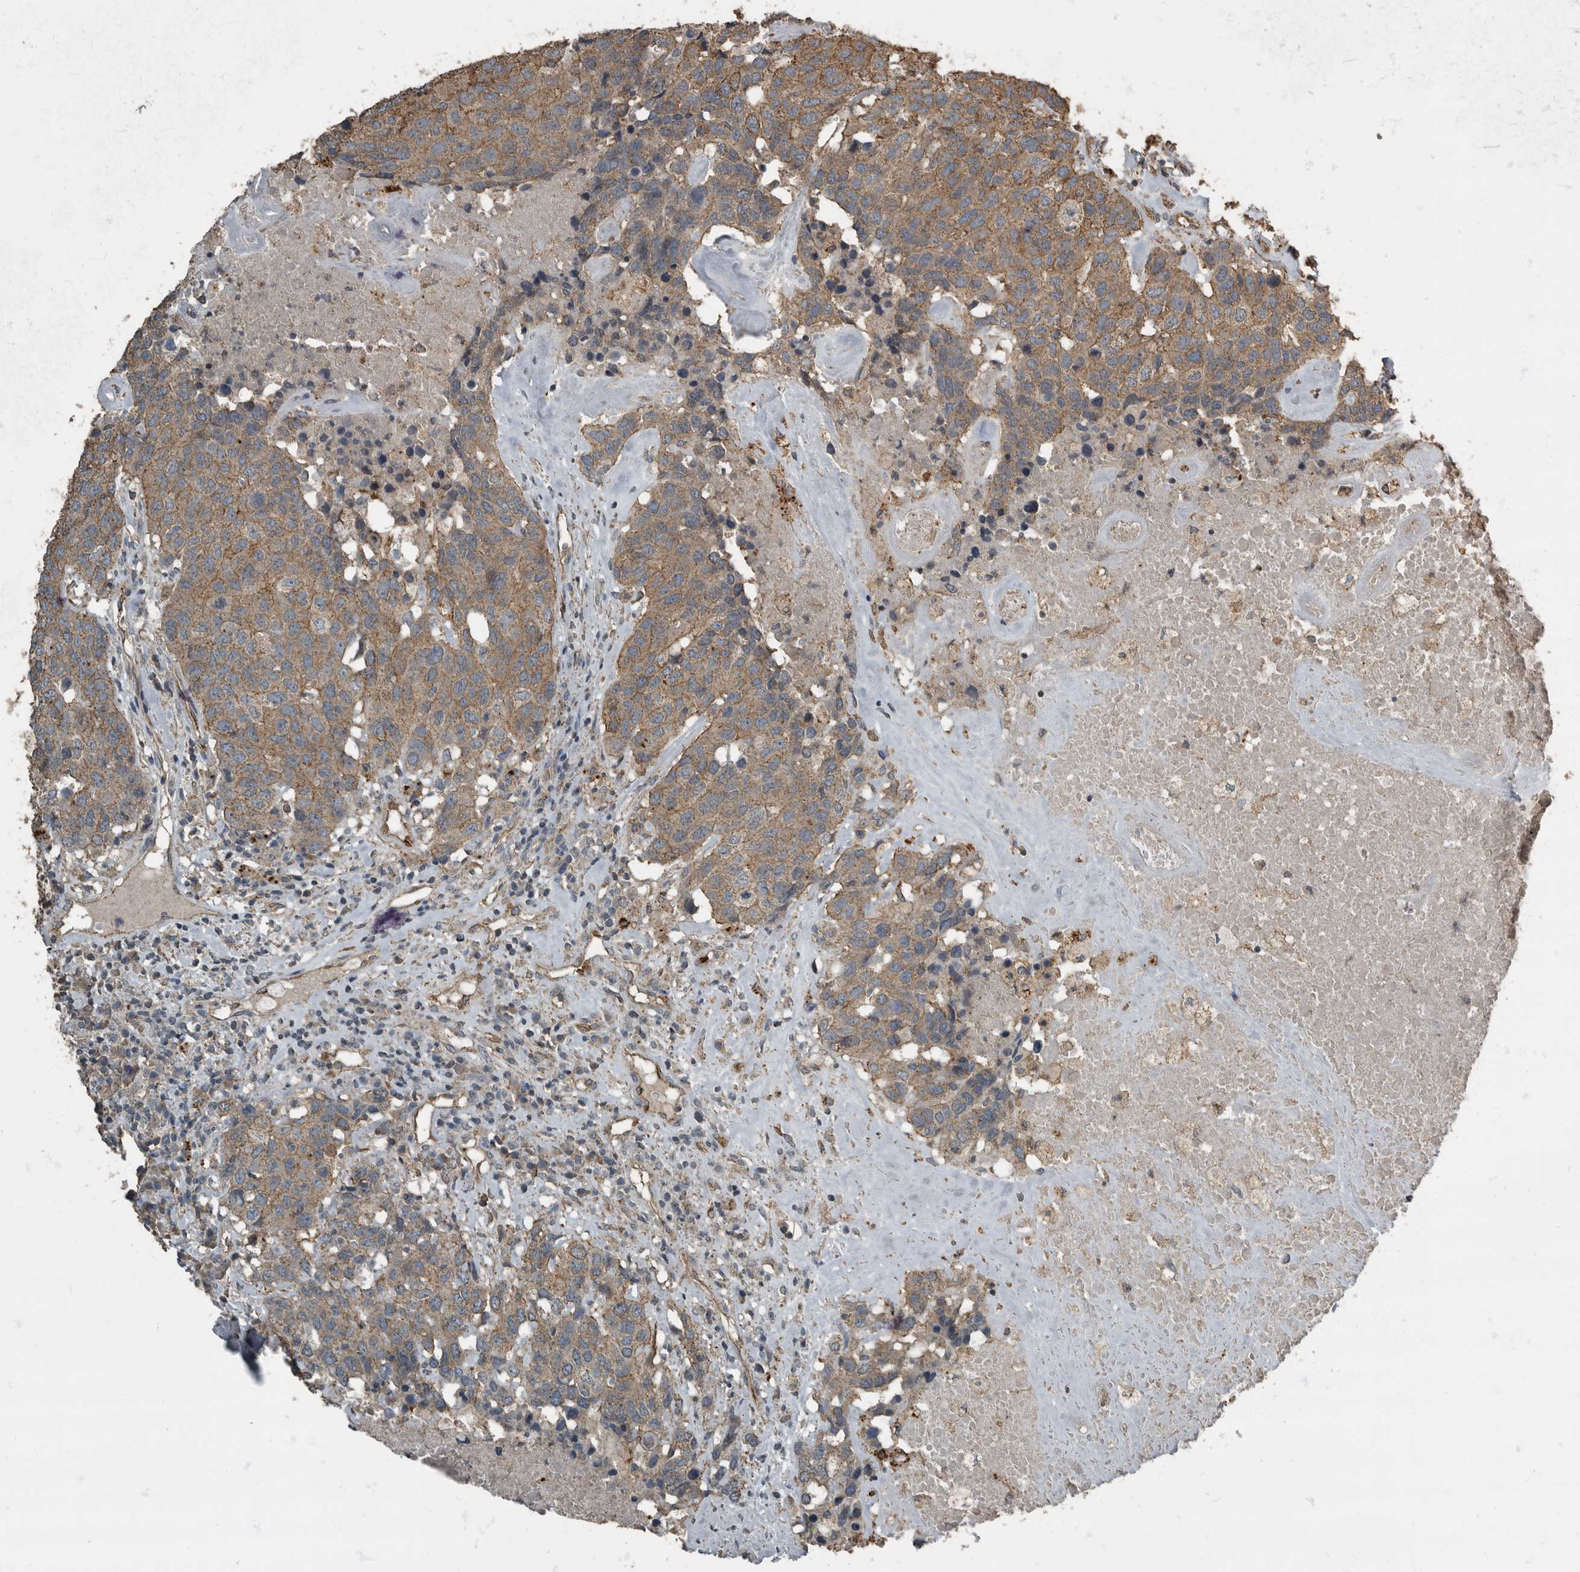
{"staining": {"intensity": "weak", "quantity": ">75%", "location": "cytoplasmic/membranous"}, "tissue": "head and neck cancer", "cell_type": "Tumor cells", "image_type": "cancer", "snomed": [{"axis": "morphology", "description": "Squamous cell carcinoma, NOS"}, {"axis": "topography", "description": "Head-Neck"}], "caption": "Head and neck squamous cell carcinoma was stained to show a protein in brown. There is low levels of weak cytoplasmic/membranous positivity in approximately >75% of tumor cells.", "gene": "IL15RA", "patient": {"sex": "male", "age": 66}}